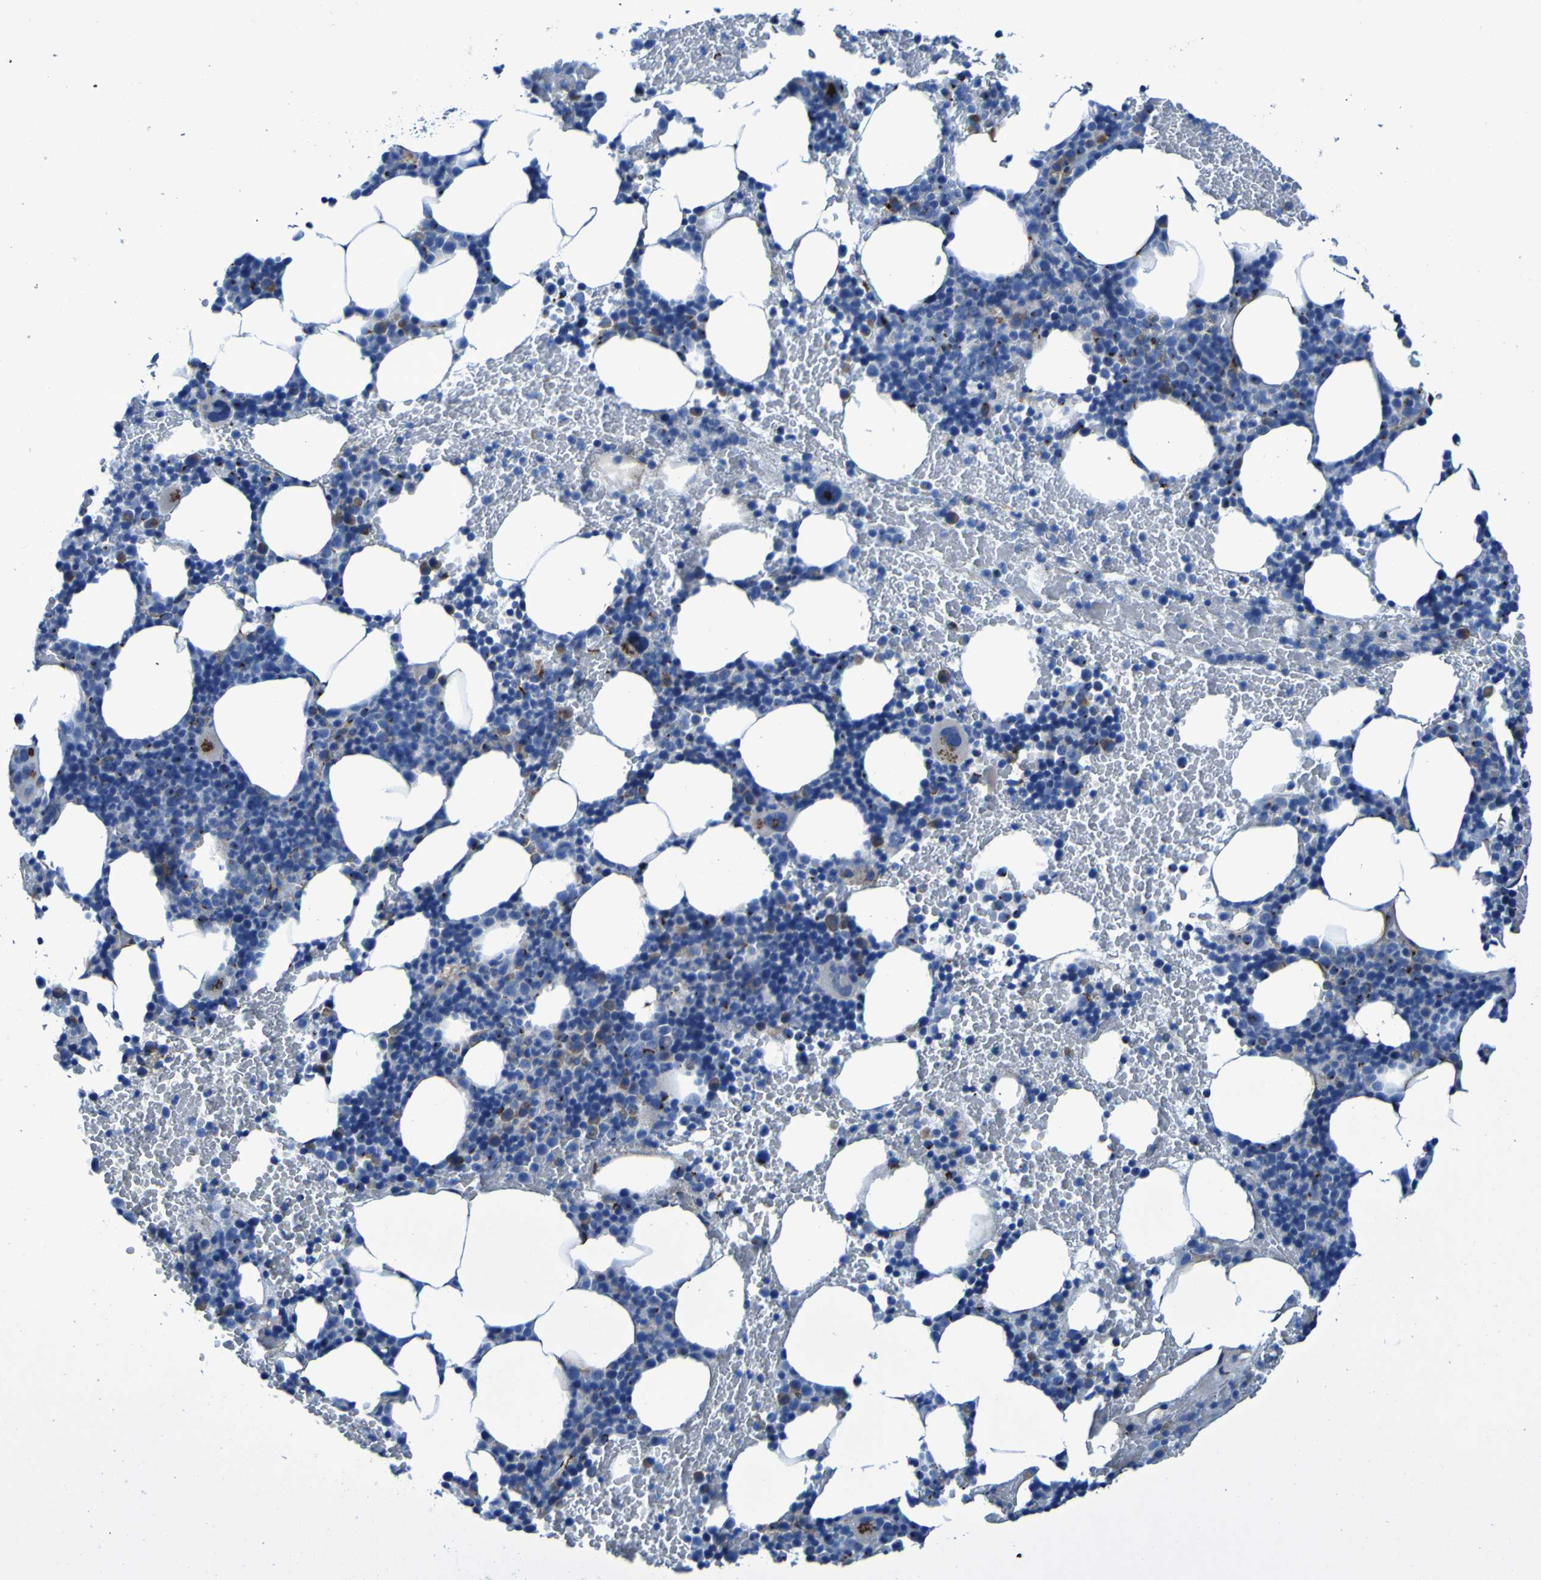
{"staining": {"intensity": "strong", "quantity": "<25%", "location": "cytoplasmic/membranous"}, "tissue": "bone marrow", "cell_type": "Hematopoietic cells", "image_type": "normal", "snomed": [{"axis": "morphology", "description": "Normal tissue, NOS"}, {"axis": "morphology", "description": "Inflammation, NOS"}, {"axis": "topography", "description": "Bone marrow"}], "caption": "DAB (3,3'-diaminobenzidine) immunohistochemical staining of normal bone marrow shows strong cytoplasmic/membranous protein expression in about <25% of hematopoietic cells. The staining was performed using DAB, with brown indicating positive protein expression. Nuclei are stained blue with hematoxylin.", "gene": "GOLM1", "patient": {"sex": "female", "age": 70}}